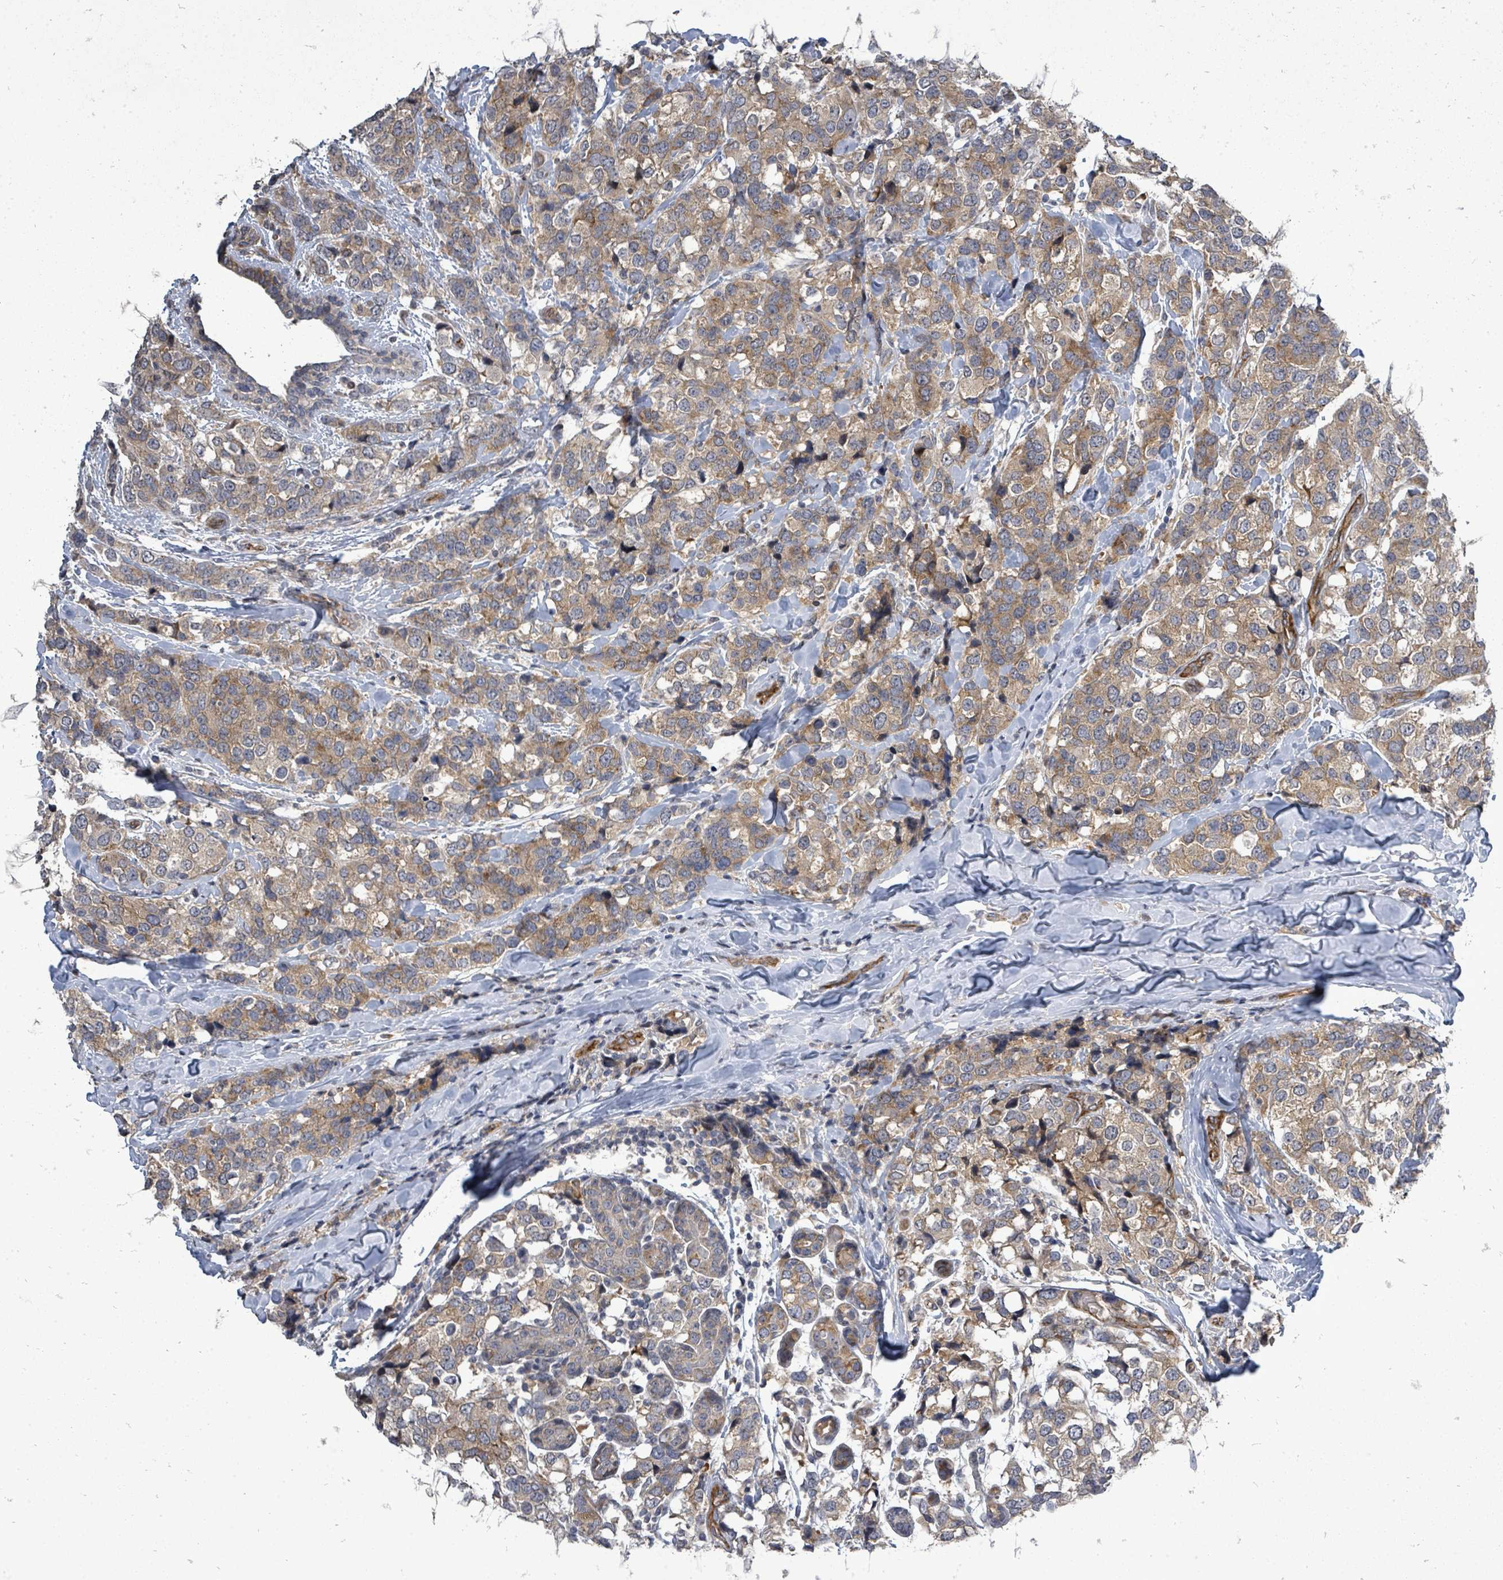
{"staining": {"intensity": "moderate", "quantity": ">75%", "location": "cytoplasmic/membranous"}, "tissue": "breast cancer", "cell_type": "Tumor cells", "image_type": "cancer", "snomed": [{"axis": "morphology", "description": "Lobular carcinoma"}, {"axis": "topography", "description": "Breast"}], "caption": "Immunohistochemistry (IHC) histopathology image of human lobular carcinoma (breast) stained for a protein (brown), which displays medium levels of moderate cytoplasmic/membranous positivity in about >75% of tumor cells.", "gene": "RALGAPB", "patient": {"sex": "female", "age": 59}}